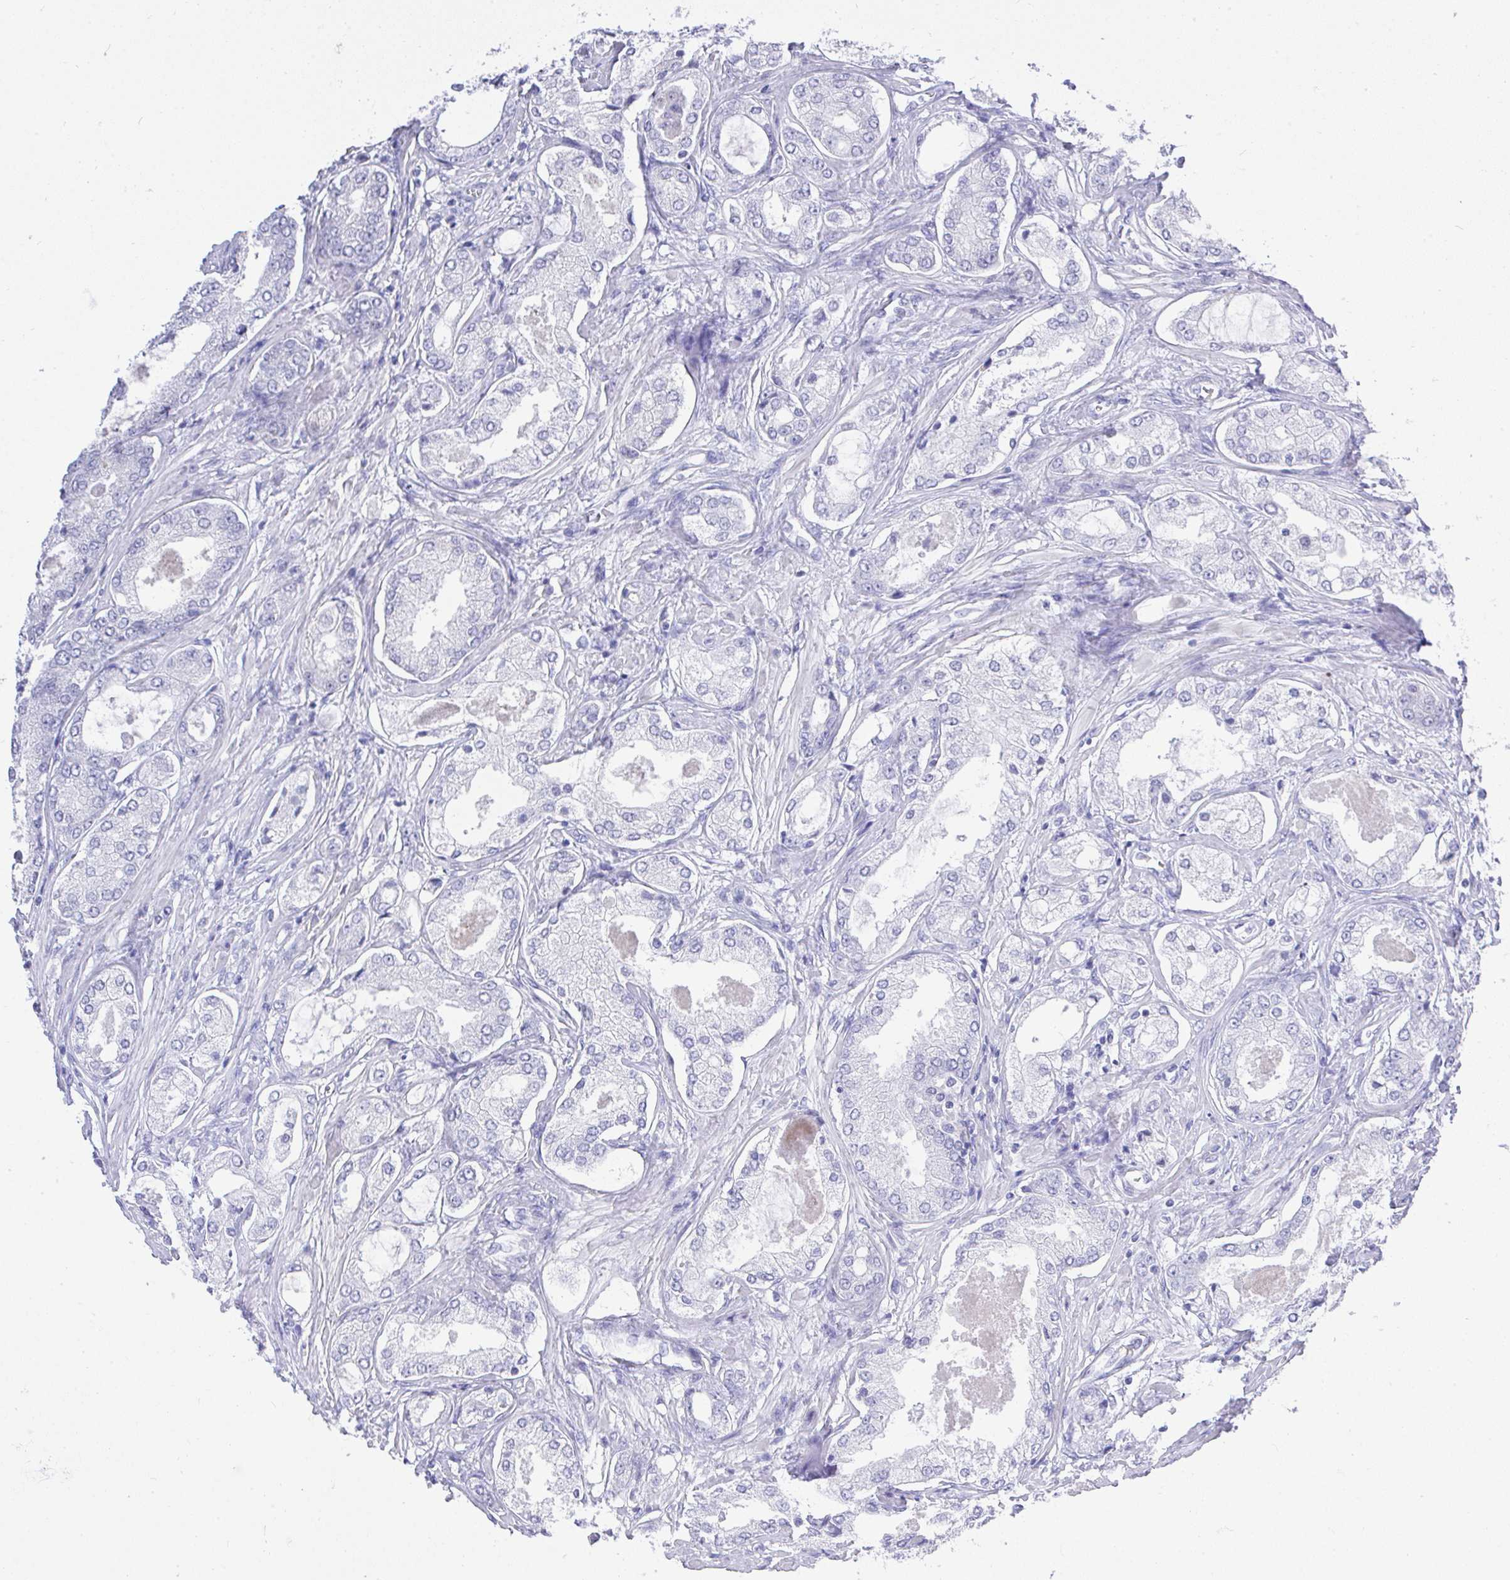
{"staining": {"intensity": "negative", "quantity": "none", "location": "none"}, "tissue": "prostate cancer", "cell_type": "Tumor cells", "image_type": "cancer", "snomed": [{"axis": "morphology", "description": "Adenocarcinoma, Low grade"}, {"axis": "topography", "description": "Prostate"}], "caption": "The photomicrograph exhibits no staining of tumor cells in prostate adenocarcinoma (low-grade).", "gene": "MS4A12", "patient": {"sex": "male", "age": 68}}